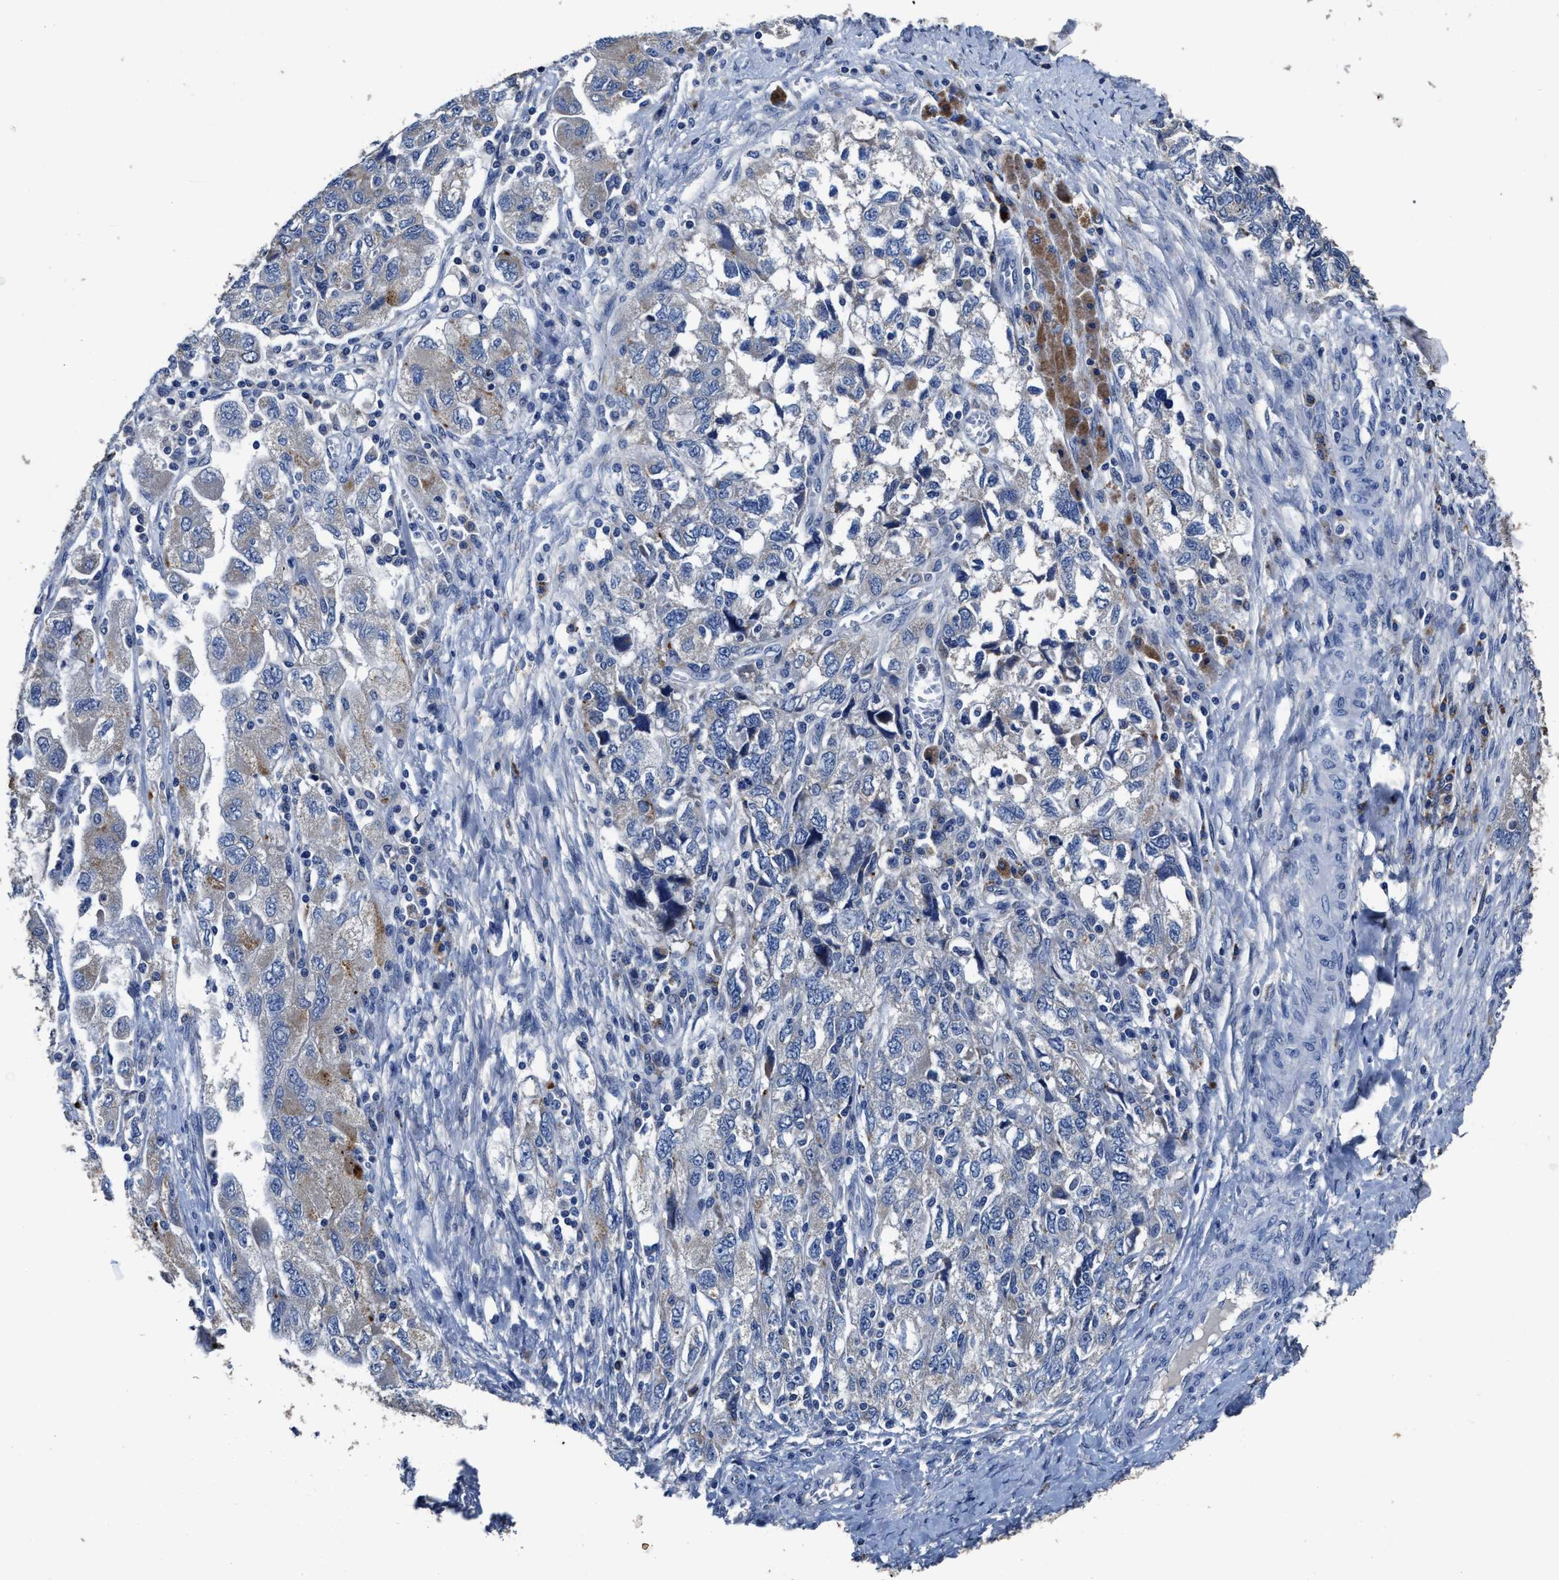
{"staining": {"intensity": "negative", "quantity": "none", "location": "none"}, "tissue": "ovarian cancer", "cell_type": "Tumor cells", "image_type": "cancer", "snomed": [{"axis": "morphology", "description": "Carcinoma, NOS"}, {"axis": "morphology", "description": "Cystadenocarcinoma, serous, NOS"}, {"axis": "topography", "description": "Ovary"}], "caption": "Serous cystadenocarcinoma (ovarian) stained for a protein using immunohistochemistry demonstrates no staining tumor cells.", "gene": "UBR4", "patient": {"sex": "female", "age": 69}}